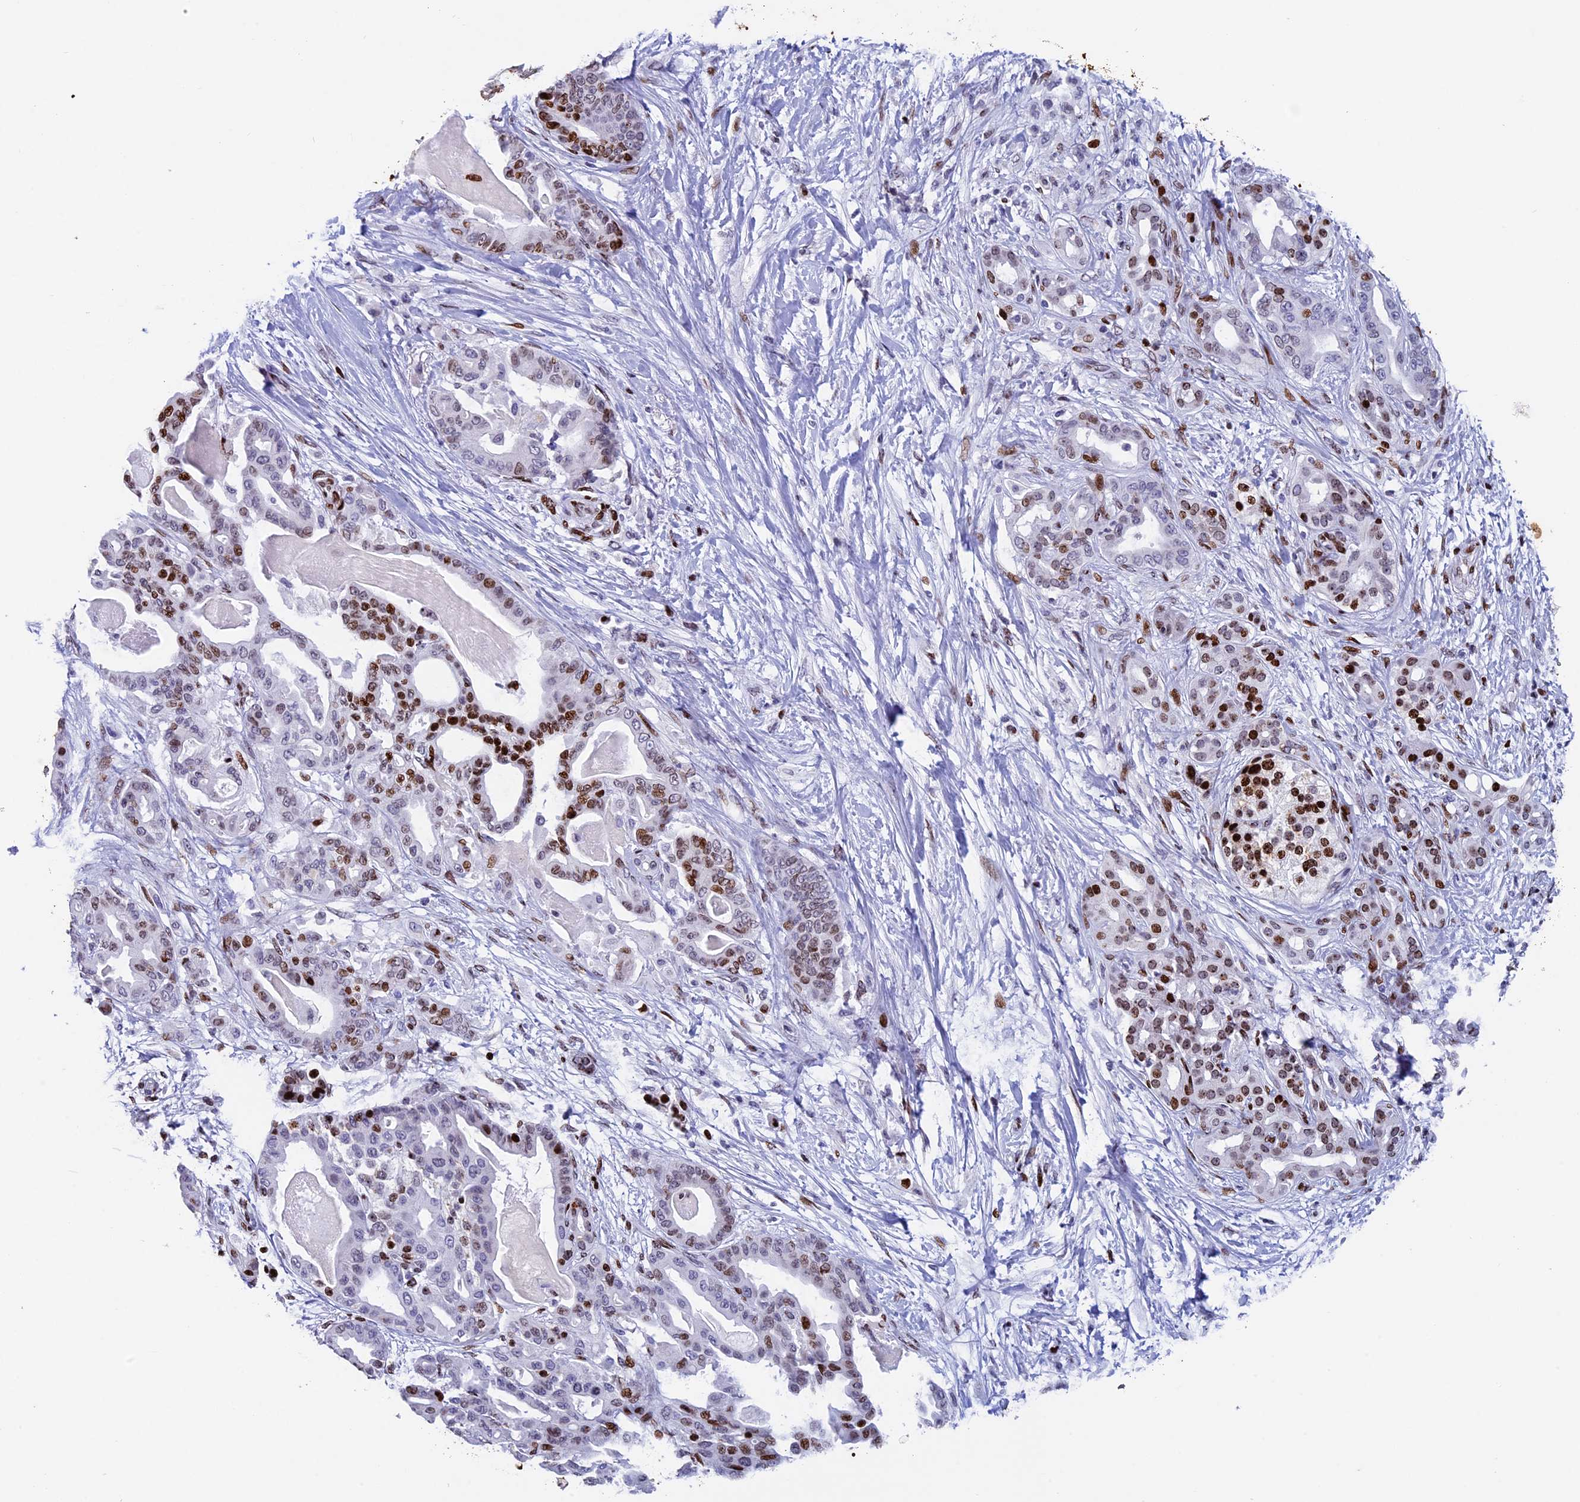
{"staining": {"intensity": "strong", "quantity": "25%-75%", "location": "nuclear"}, "tissue": "pancreatic cancer", "cell_type": "Tumor cells", "image_type": "cancer", "snomed": [{"axis": "morphology", "description": "Adenocarcinoma, NOS"}, {"axis": "topography", "description": "Pancreas"}], "caption": "Immunohistochemical staining of human pancreatic adenocarcinoma reveals strong nuclear protein staining in approximately 25%-75% of tumor cells. Nuclei are stained in blue.", "gene": "BTBD3", "patient": {"sex": "male", "age": 63}}